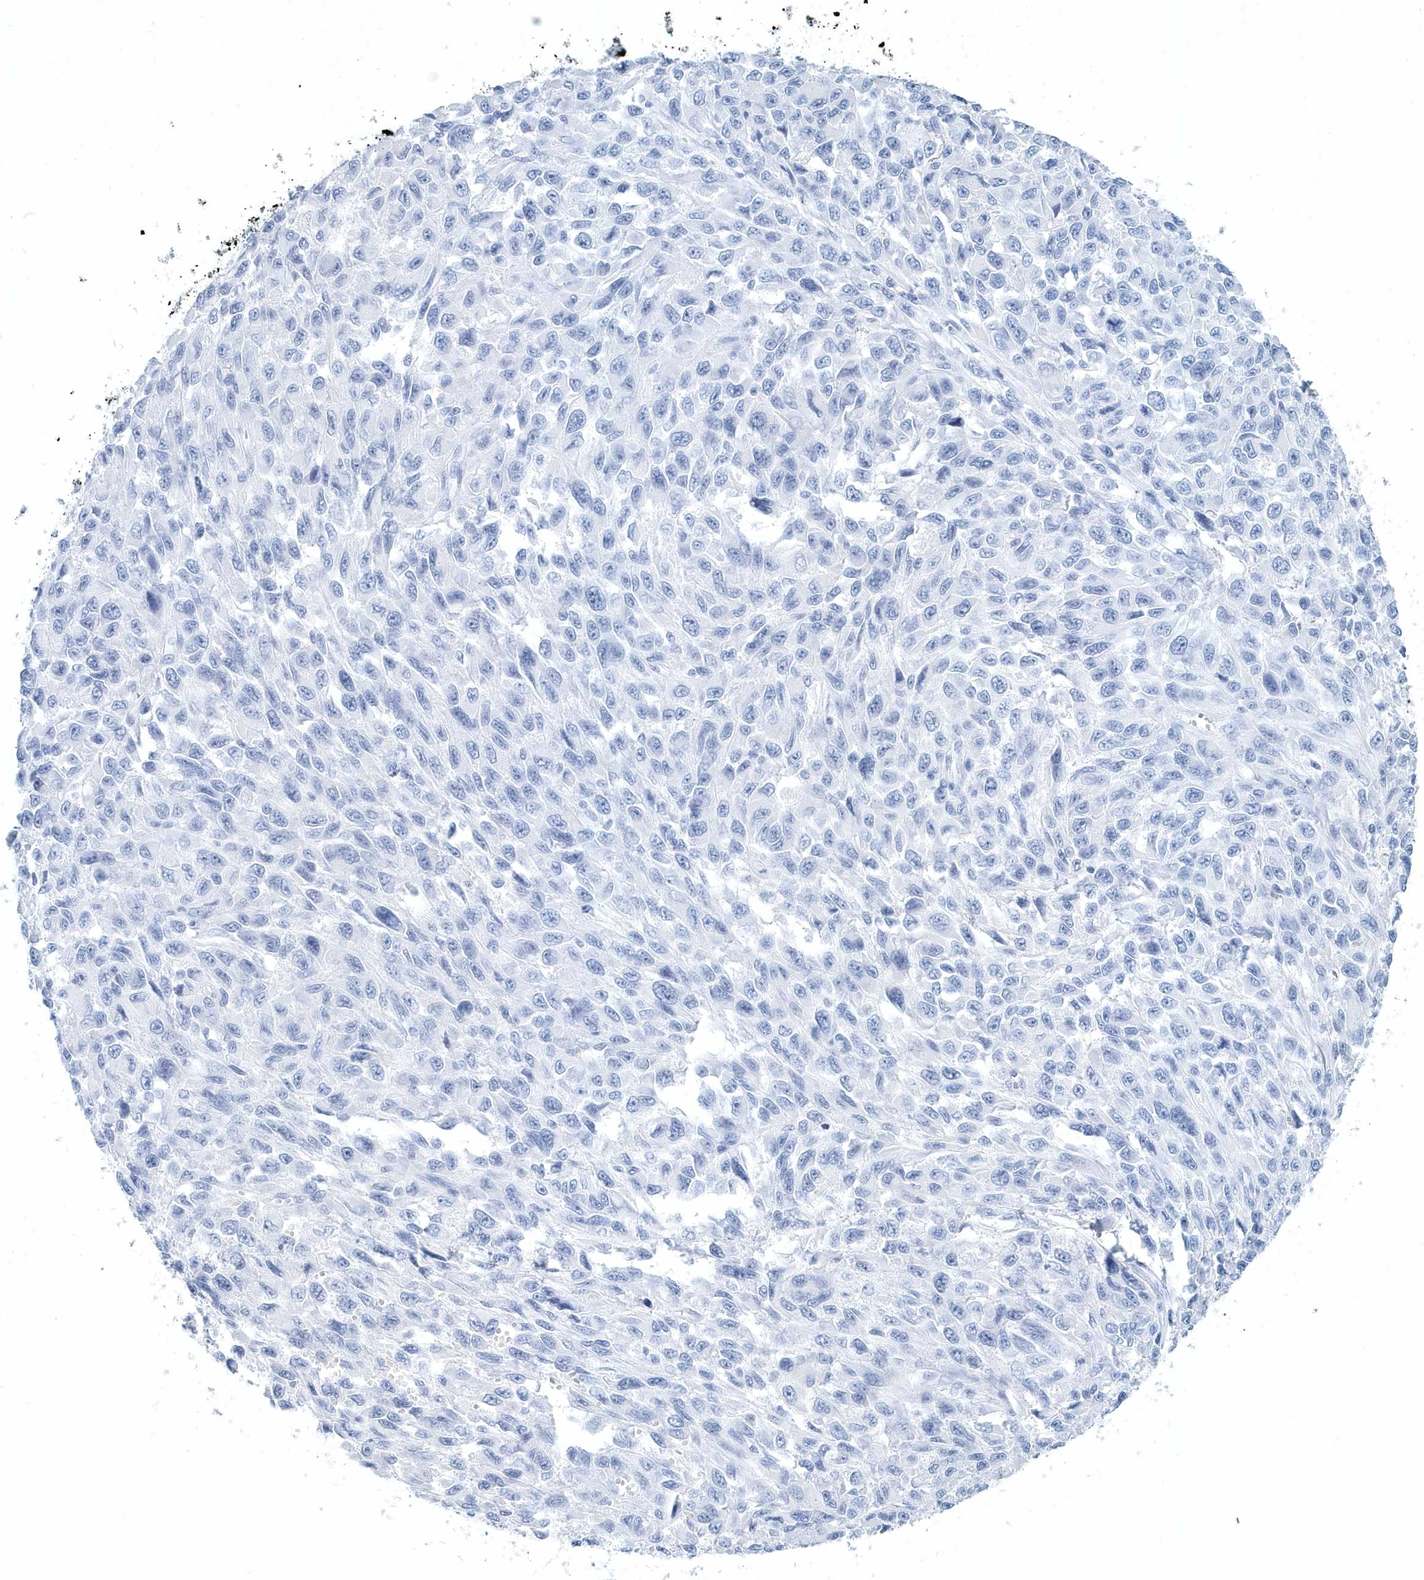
{"staining": {"intensity": "negative", "quantity": "none", "location": "none"}, "tissue": "melanoma", "cell_type": "Tumor cells", "image_type": "cancer", "snomed": [{"axis": "morphology", "description": "Malignant melanoma, NOS"}, {"axis": "topography", "description": "Skin"}], "caption": "Human malignant melanoma stained for a protein using immunohistochemistry (IHC) demonstrates no staining in tumor cells.", "gene": "PTPRO", "patient": {"sex": "female", "age": 96}}